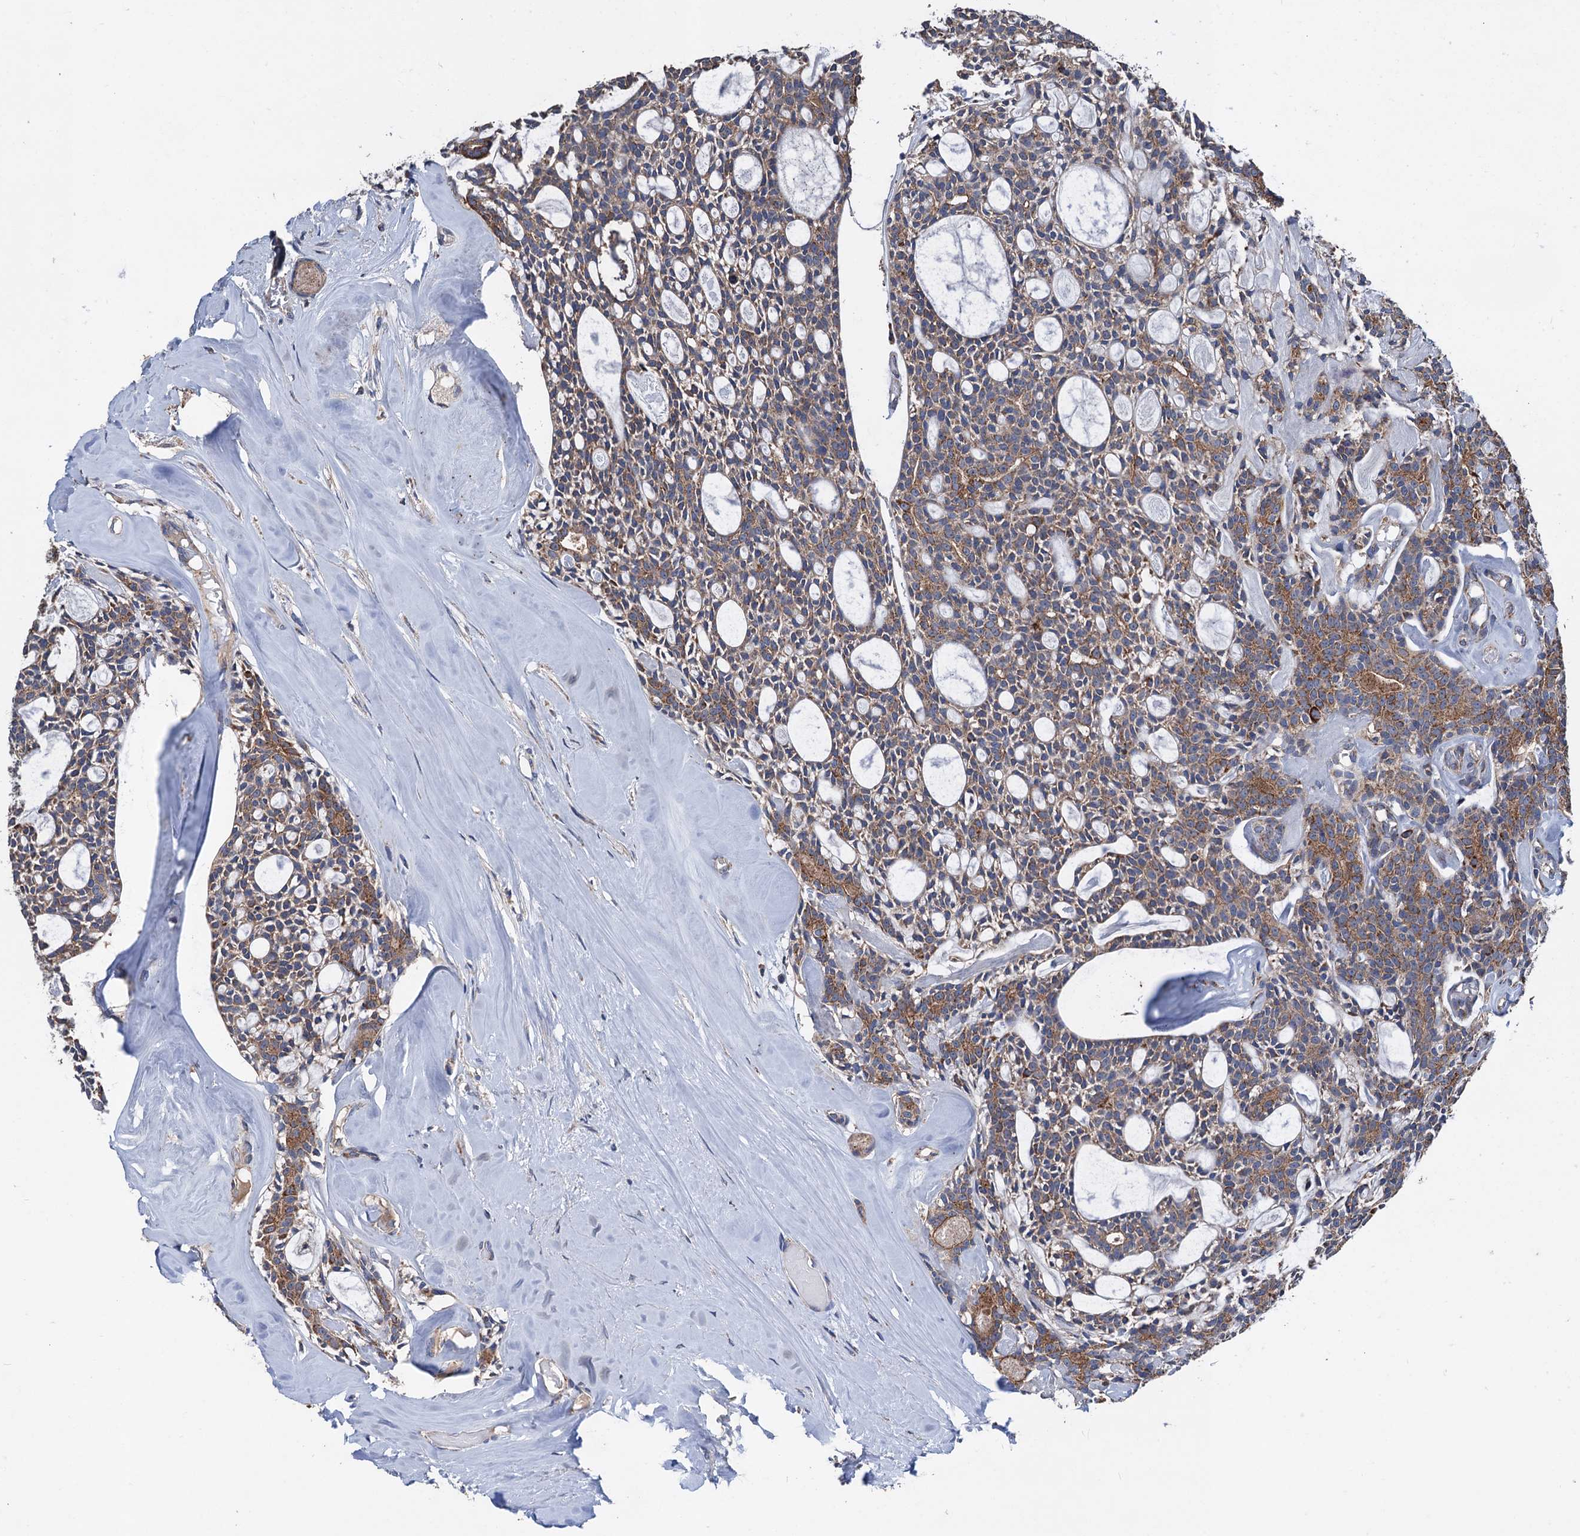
{"staining": {"intensity": "moderate", "quantity": "25%-75%", "location": "cytoplasmic/membranous"}, "tissue": "head and neck cancer", "cell_type": "Tumor cells", "image_type": "cancer", "snomed": [{"axis": "morphology", "description": "Adenocarcinoma, NOS"}, {"axis": "topography", "description": "Salivary gland"}, {"axis": "topography", "description": "Head-Neck"}], "caption": "About 25%-75% of tumor cells in head and neck cancer demonstrate moderate cytoplasmic/membranous protein expression as visualized by brown immunohistochemical staining.", "gene": "DGLUCY", "patient": {"sex": "male", "age": 55}}